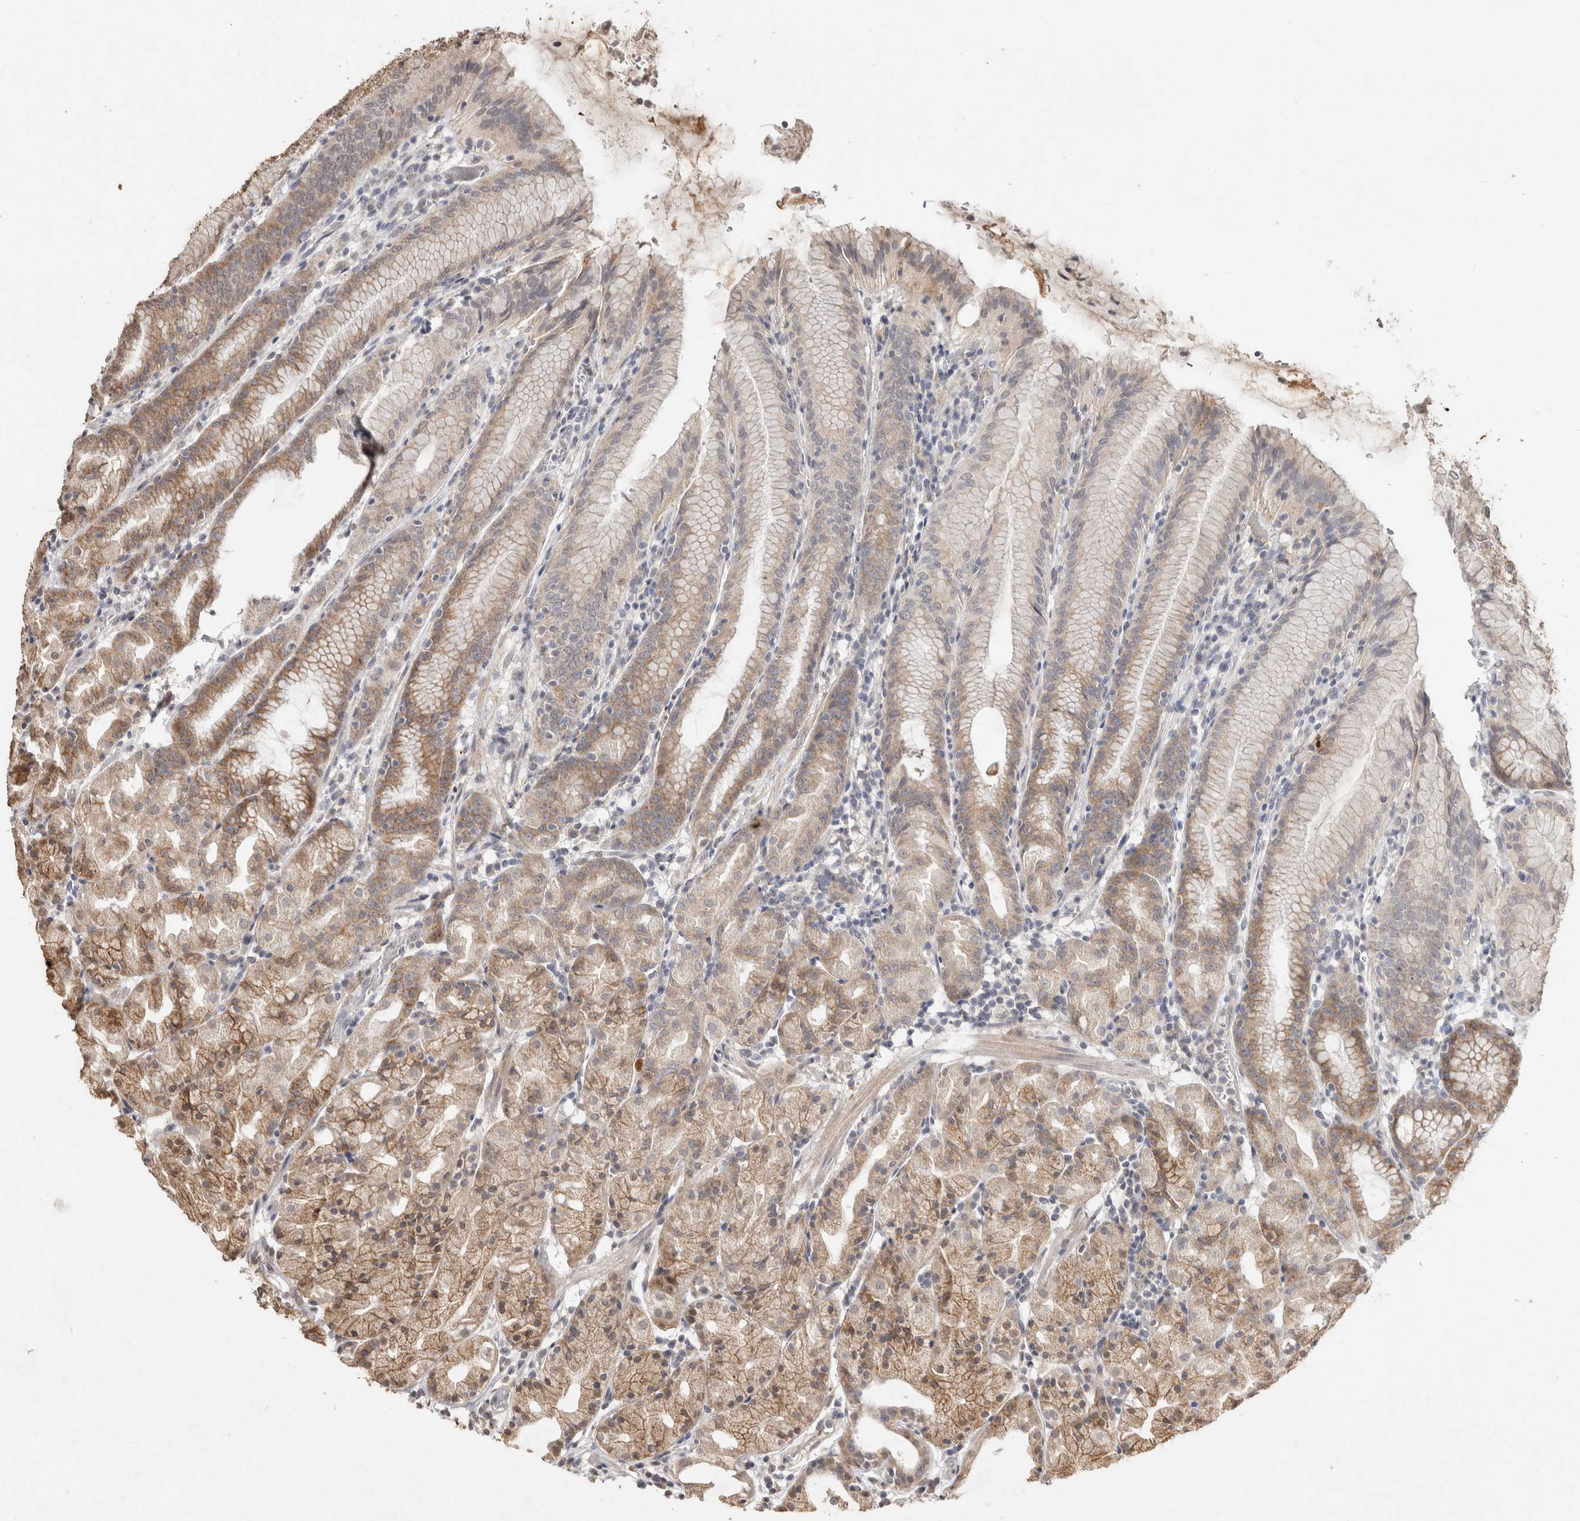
{"staining": {"intensity": "moderate", "quantity": "25%-75%", "location": "cytoplasmic/membranous"}, "tissue": "stomach", "cell_type": "Glandular cells", "image_type": "normal", "snomed": [{"axis": "morphology", "description": "Normal tissue, NOS"}, {"axis": "topography", "description": "Stomach, upper"}], "caption": "The immunohistochemical stain shows moderate cytoplasmic/membranous staining in glandular cells of benign stomach. (DAB IHC with brightfield microscopy, high magnification).", "gene": "FAM3A", "patient": {"sex": "male", "age": 48}}